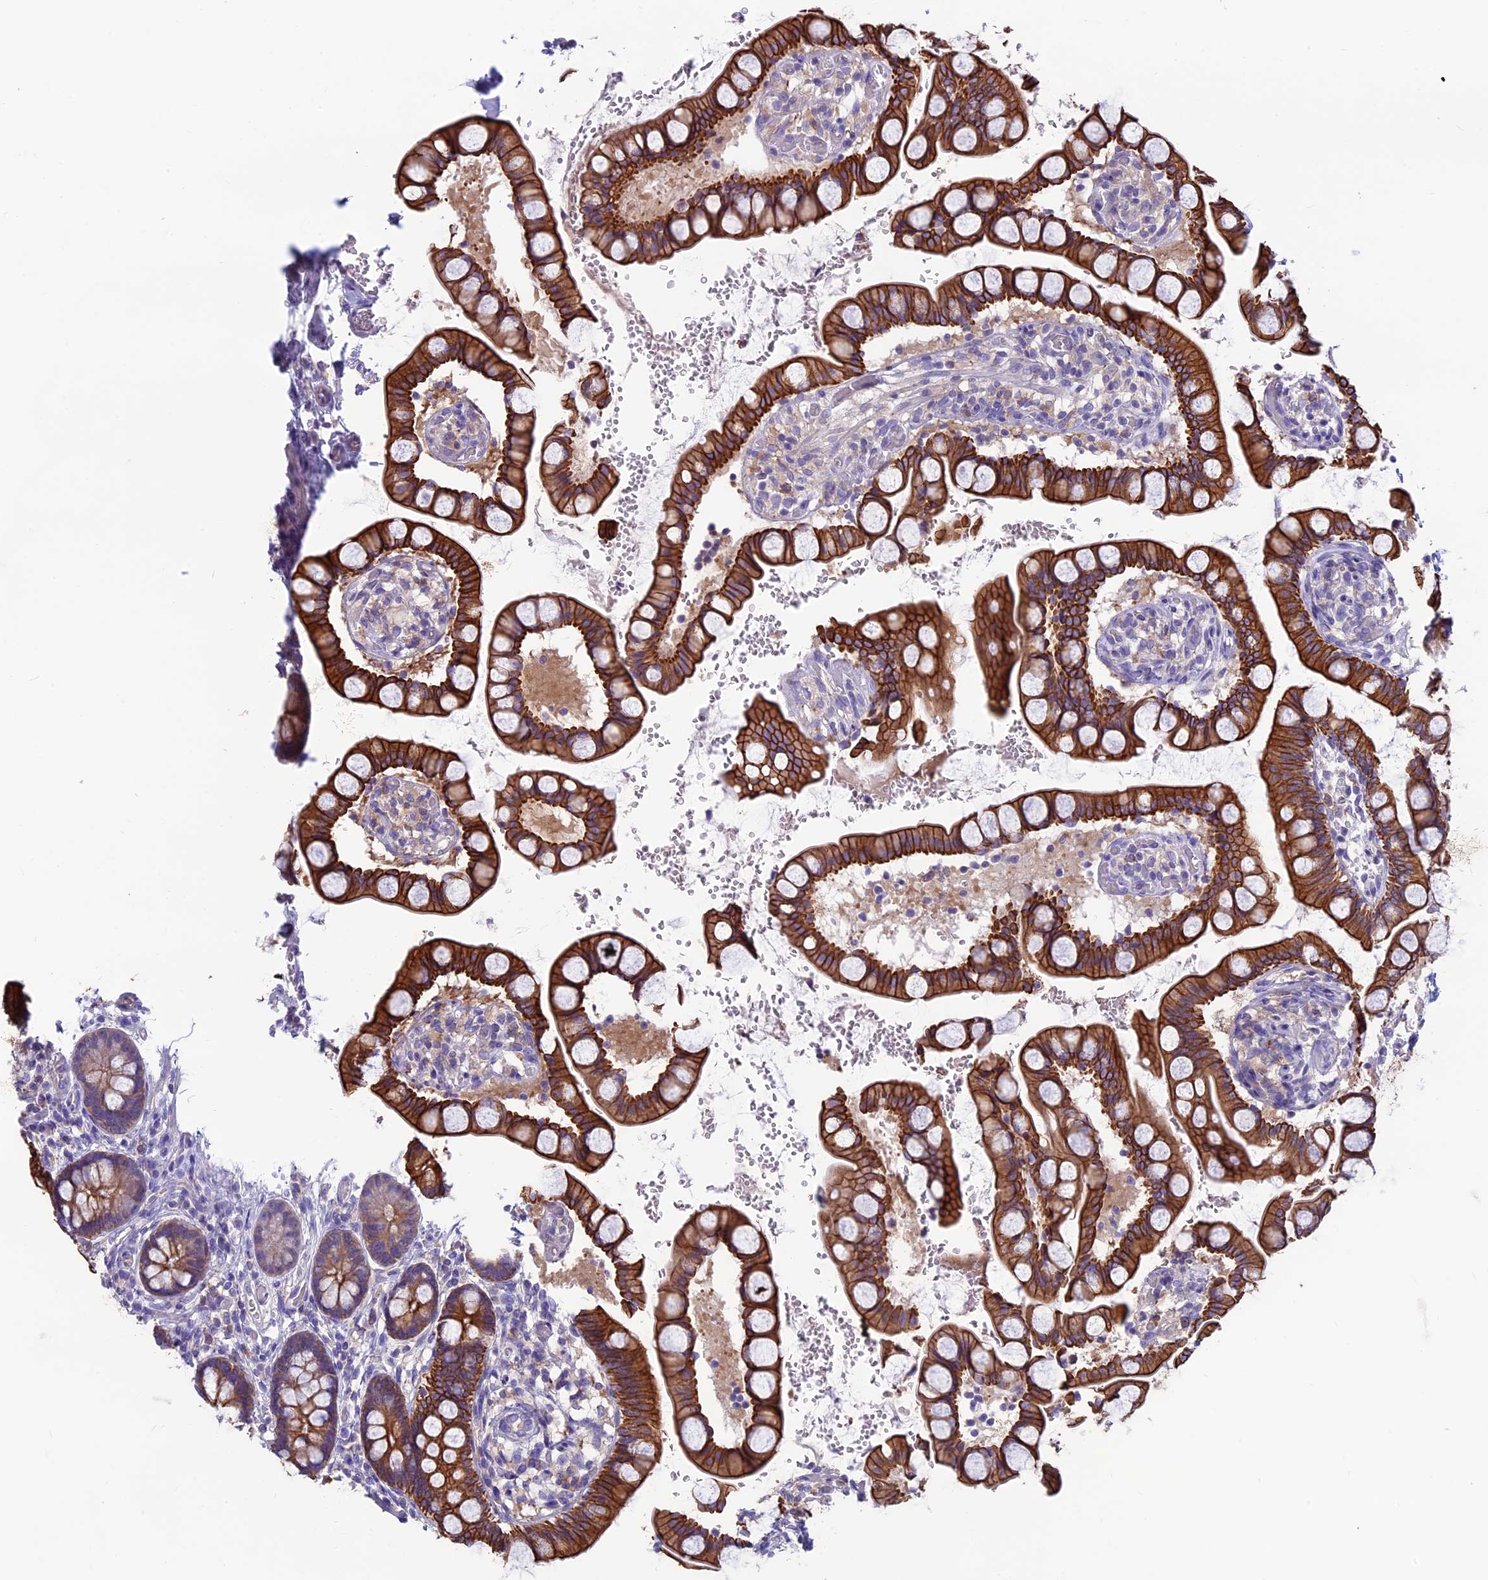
{"staining": {"intensity": "strong", "quantity": ">75%", "location": "cytoplasmic/membranous"}, "tissue": "small intestine", "cell_type": "Glandular cells", "image_type": "normal", "snomed": [{"axis": "morphology", "description": "Normal tissue, NOS"}, {"axis": "topography", "description": "Small intestine"}], "caption": "High-power microscopy captured an immunohistochemistry (IHC) histopathology image of unremarkable small intestine, revealing strong cytoplasmic/membranous expression in about >75% of glandular cells. The protein of interest is stained brown, and the nuclei are stained in blue (DAB (3,3'-diaminobenzidine) IHC with brightfield microscopy, high magnification).", "gene": "CDAN1", "patient": {"sex": "male", "age": 52}}